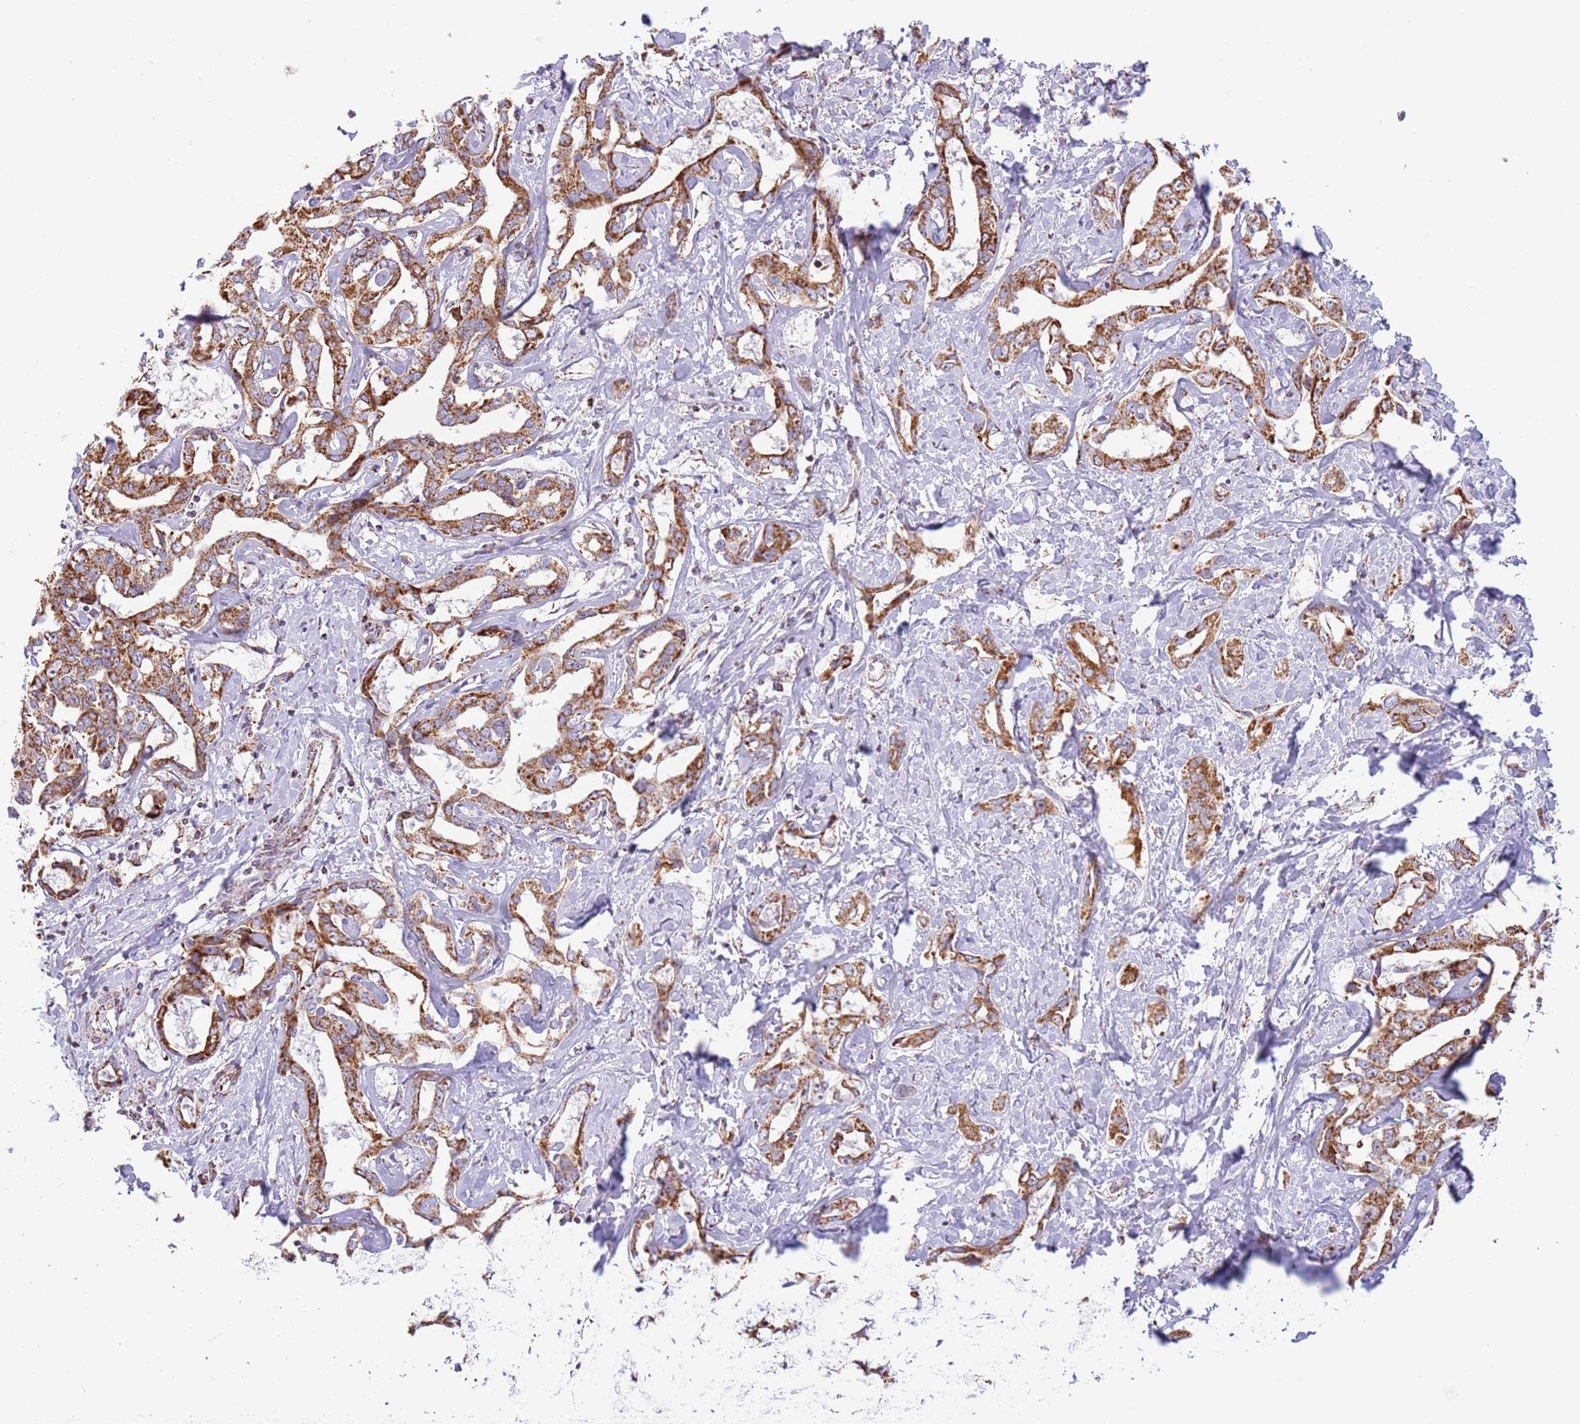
{"staining": {"intensity": "moderate", "quantity": ">75%", "location": "cytoplasmic/membranous"}, "tissue": "liver cancer", "cell_type": "Tumor cells", "image_type": "cancer", "snomed": [{"axis": "morphology", "description": "Cholangiocarcinoma"}, {"axis": "topography", "description": "Liver"}], "caption": "Protein expression analysis of liver cholangiocarcinoma reveals moderate cytoplasmic/membranous expression in approximately >75% of tumor cells.", "gene": "LHX6", "patient": {"sex": "male", "age": 59}}